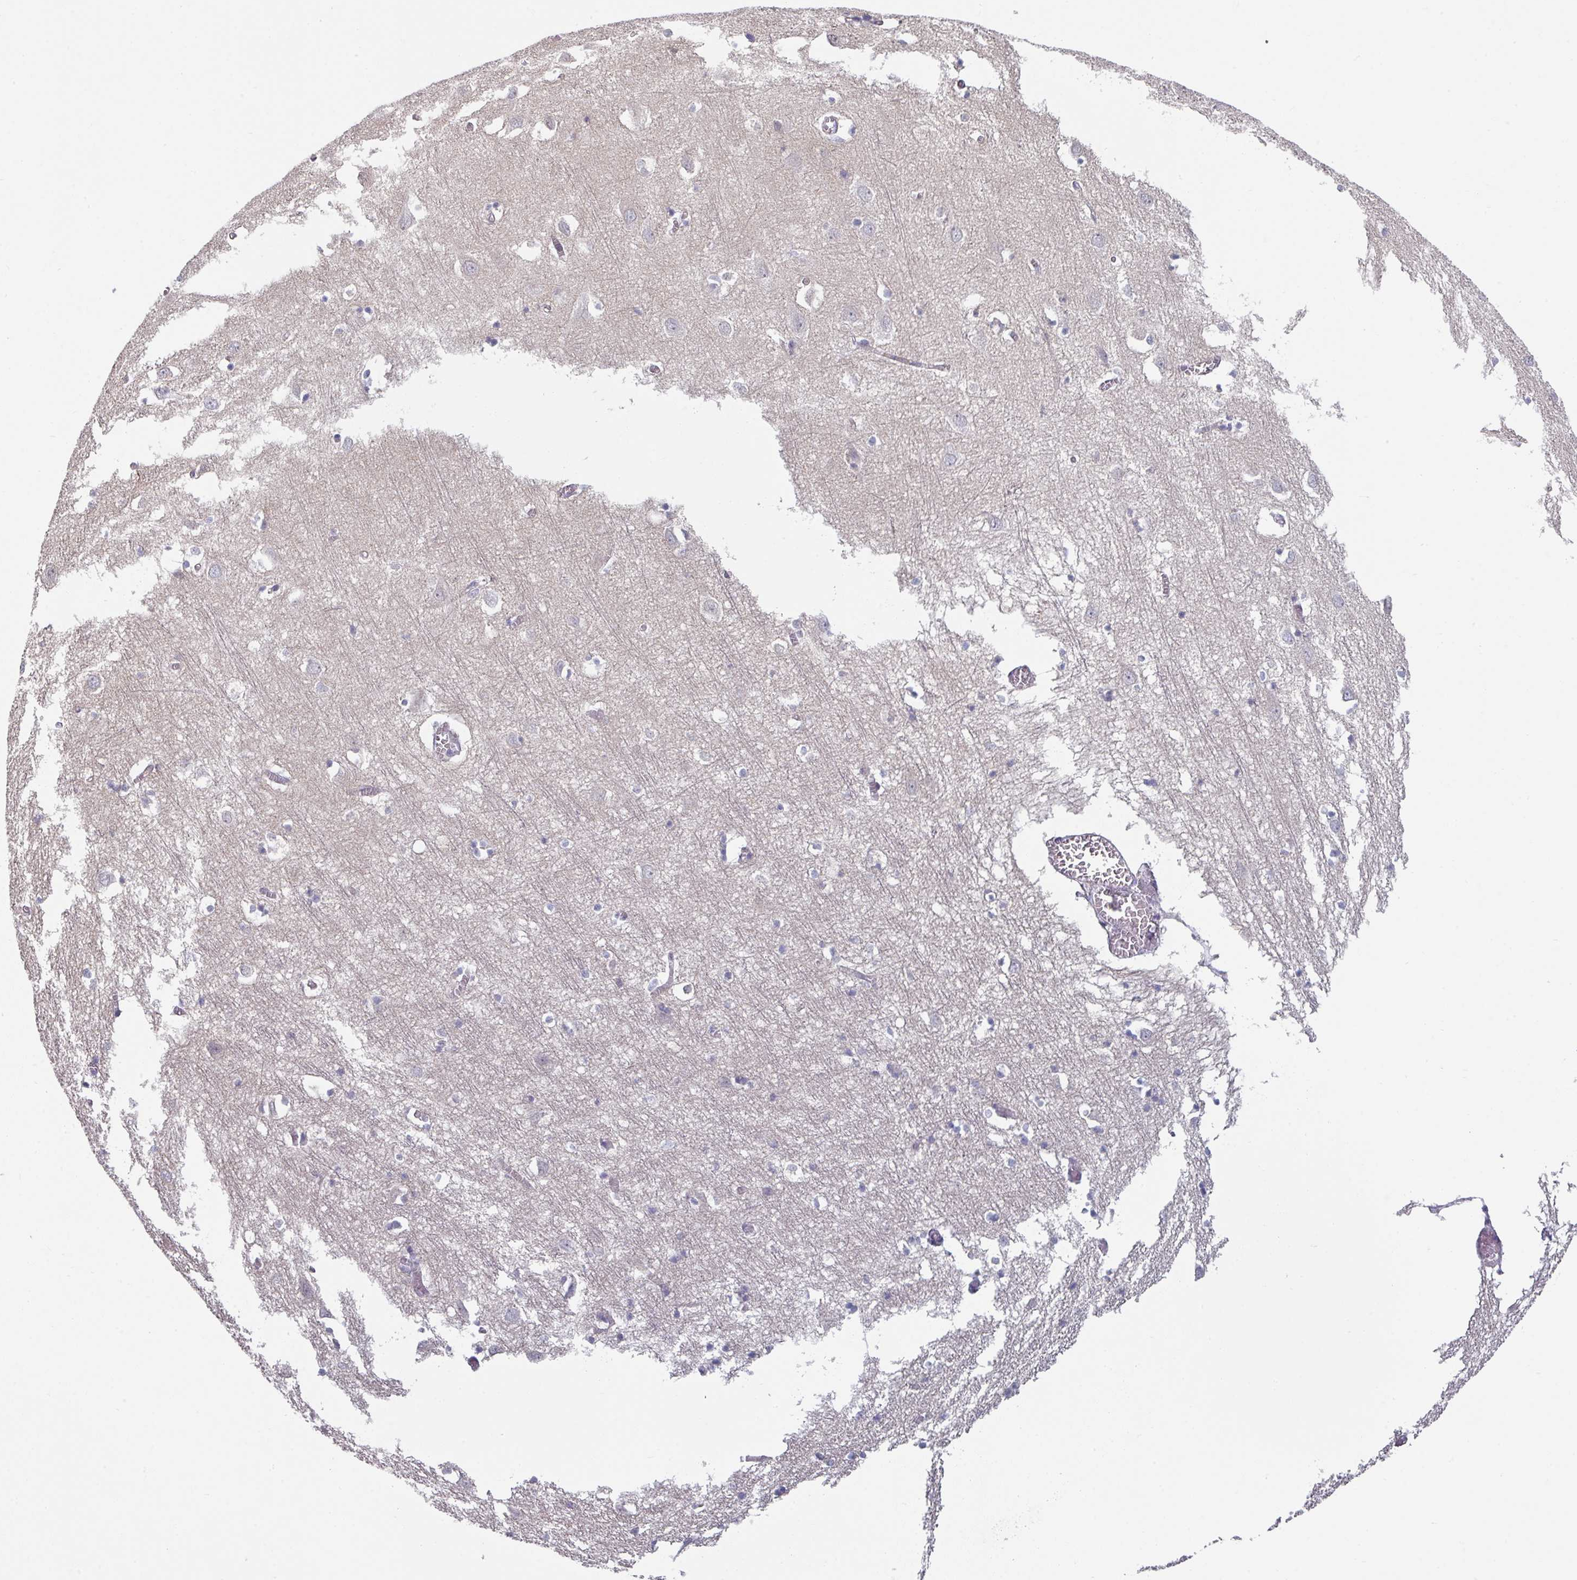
{"staining": {"intensity": "negative", "quantity": "none", "location": "none"}, "tissue": "cerebral cortex", "cell_type": "Endothelial cells", "image_type": "normal", "snomed": [{"axis": "morphology", "description": "Normal tissue, NOS"}, {"axis": "topography", "description": "Cerebral cortex"}], "caption": "Immunohistochemical staining of normal cerebral cortex demonstrates no significant expression in endothelial cells. (DAB (3,3'-diaminobenzidine) immunohistochemistry visualized using brightfield microscopy, high magnification).", "gene": "TMED5", "patient": {"sex": "male", "age": 70}}